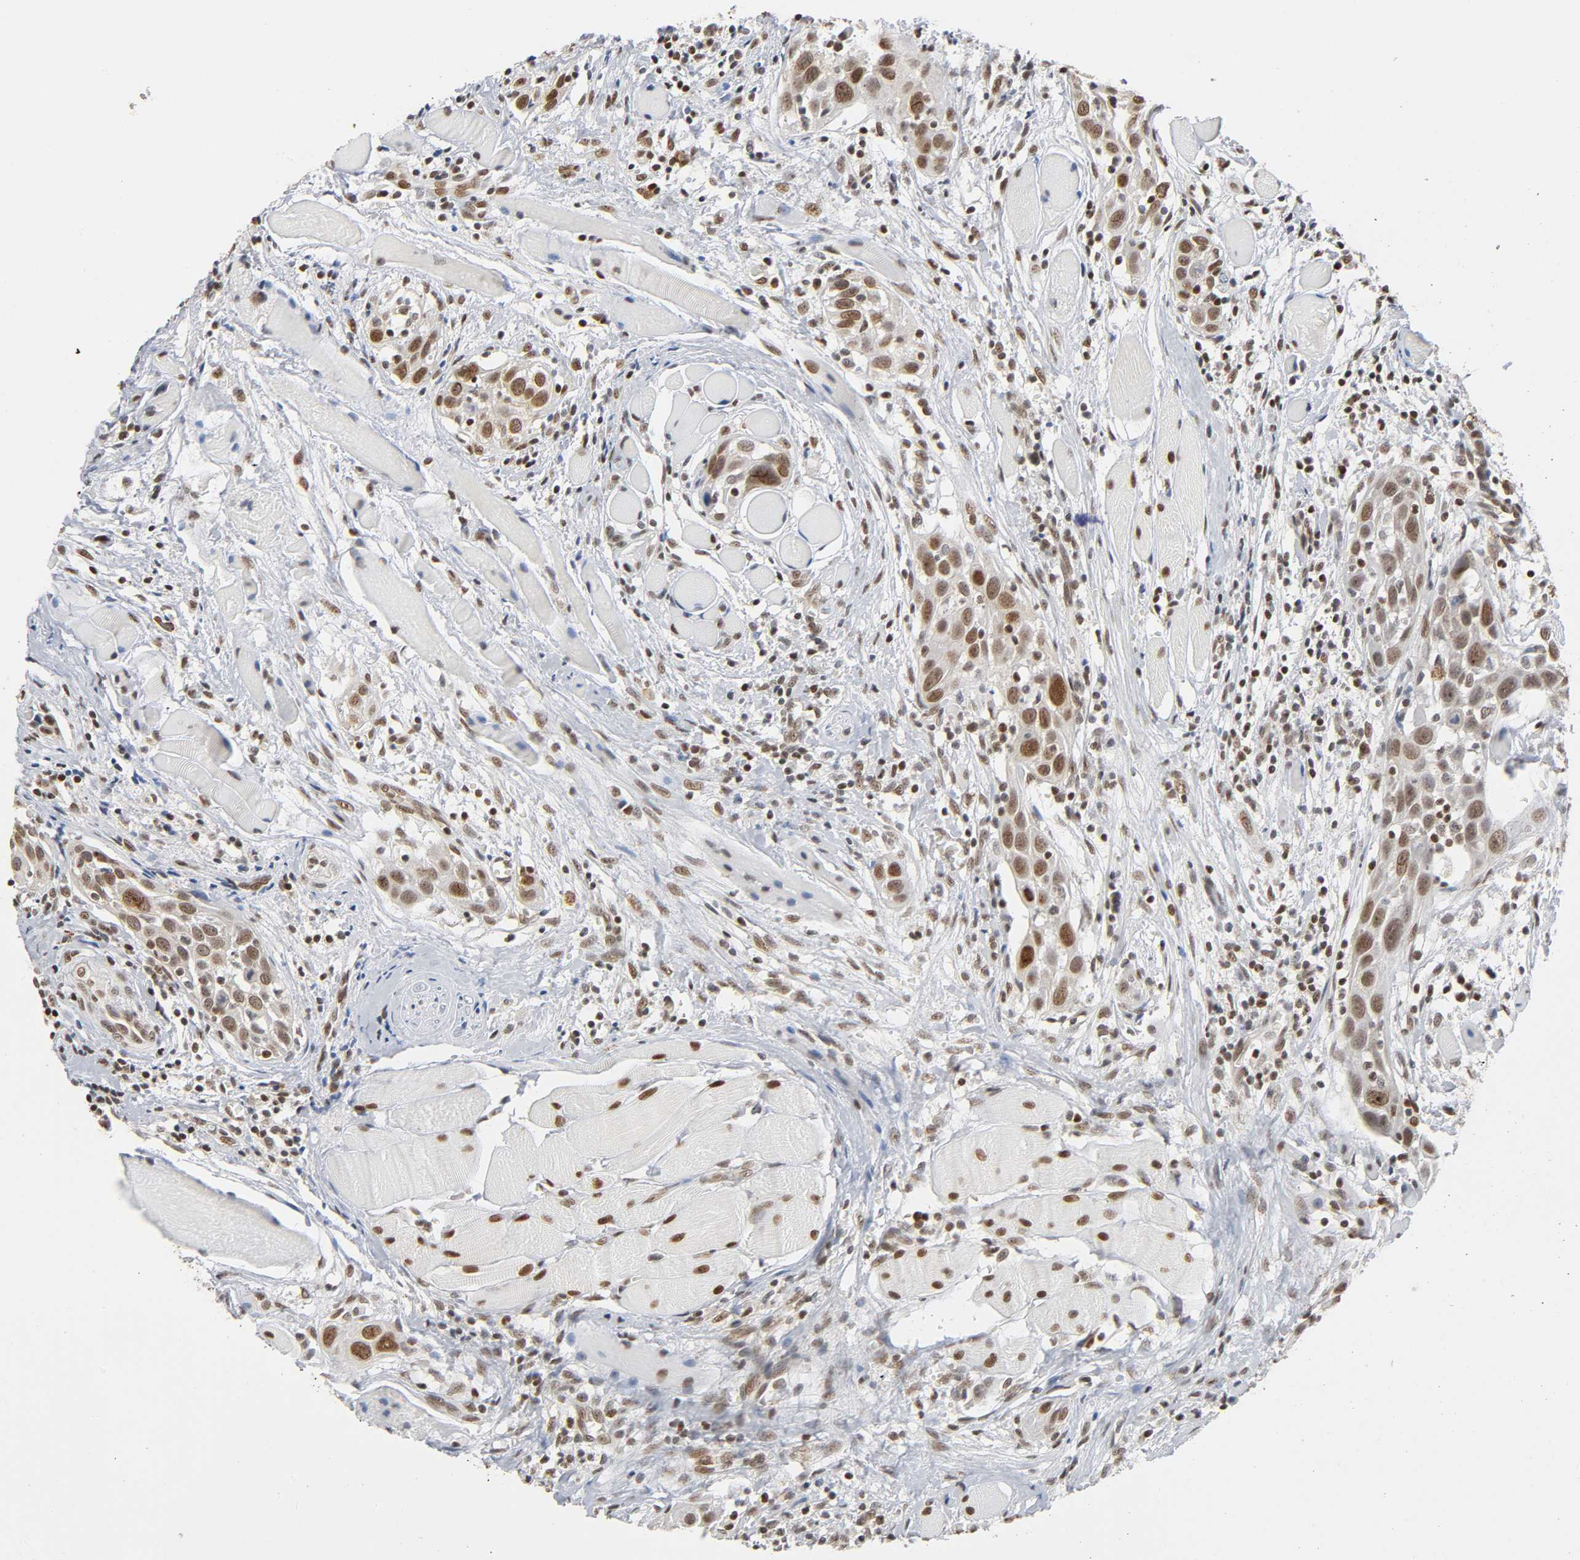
{"staining": {"intensity": "moderate", "quantity": ">75%", "location": "nuclear"}, "tissue": "head and neck cancer", "cell_type": "Tumor cells", "image_type": "cancer", "snomed": [{"axis": "morphology", "description": "Squamous cell carcinoma, NOS"}, {"axis": "topography", "description": "Oral tissue"}, {"axis": "topography", "description": "Head-Neck"}], "caption": "Tumor cells show medium levels of moderate nuclear expression in approximately >75% of cells in human head and neck cancer (squamous cell carcinoma).", "gene": "SUMO1", "patient": {"sex": "female", "age": 50}}